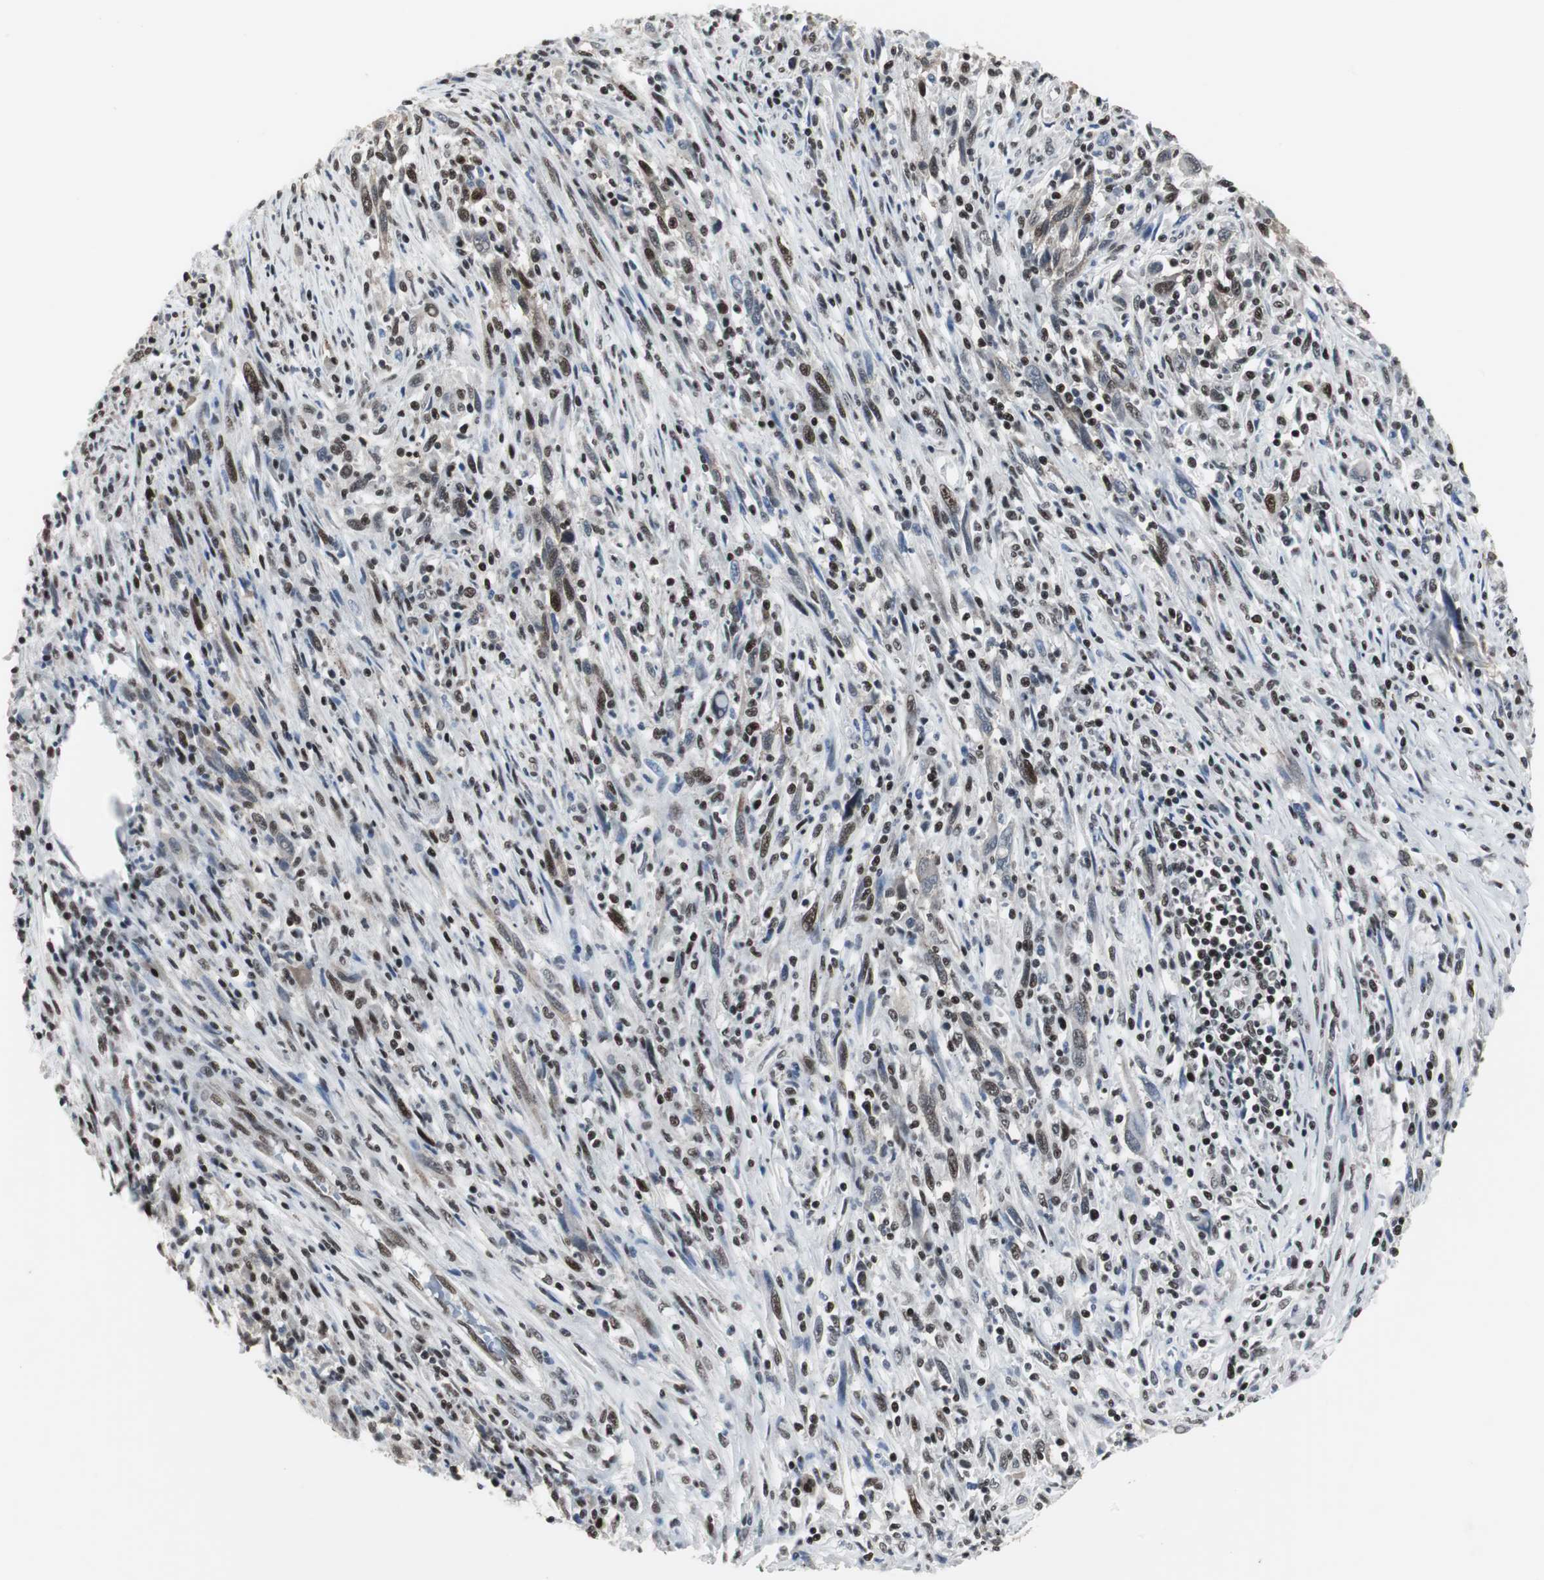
{"staining": {"intensity": "moderate", "quantity": ">75%", "location": "nuclear"}, "tissue": "melanoma", "cell_type": "Tumor cells", "image_type": "cancer", "snomed": [{"axis": "morphology", "description": "Malignant melanoma, Metastatic site"}, {"axis": "topography", "description": "Lymph node"}], "caption": "An image of malignant melanoma (metastatic site) stained for a protein reveals moderate nuclear brown staining in tumor cells. Ihc stains the protein in brown and the nuclei are stained blue.", "gene": "RAD9A", "patient": {"sex": "male", "age": 61}}